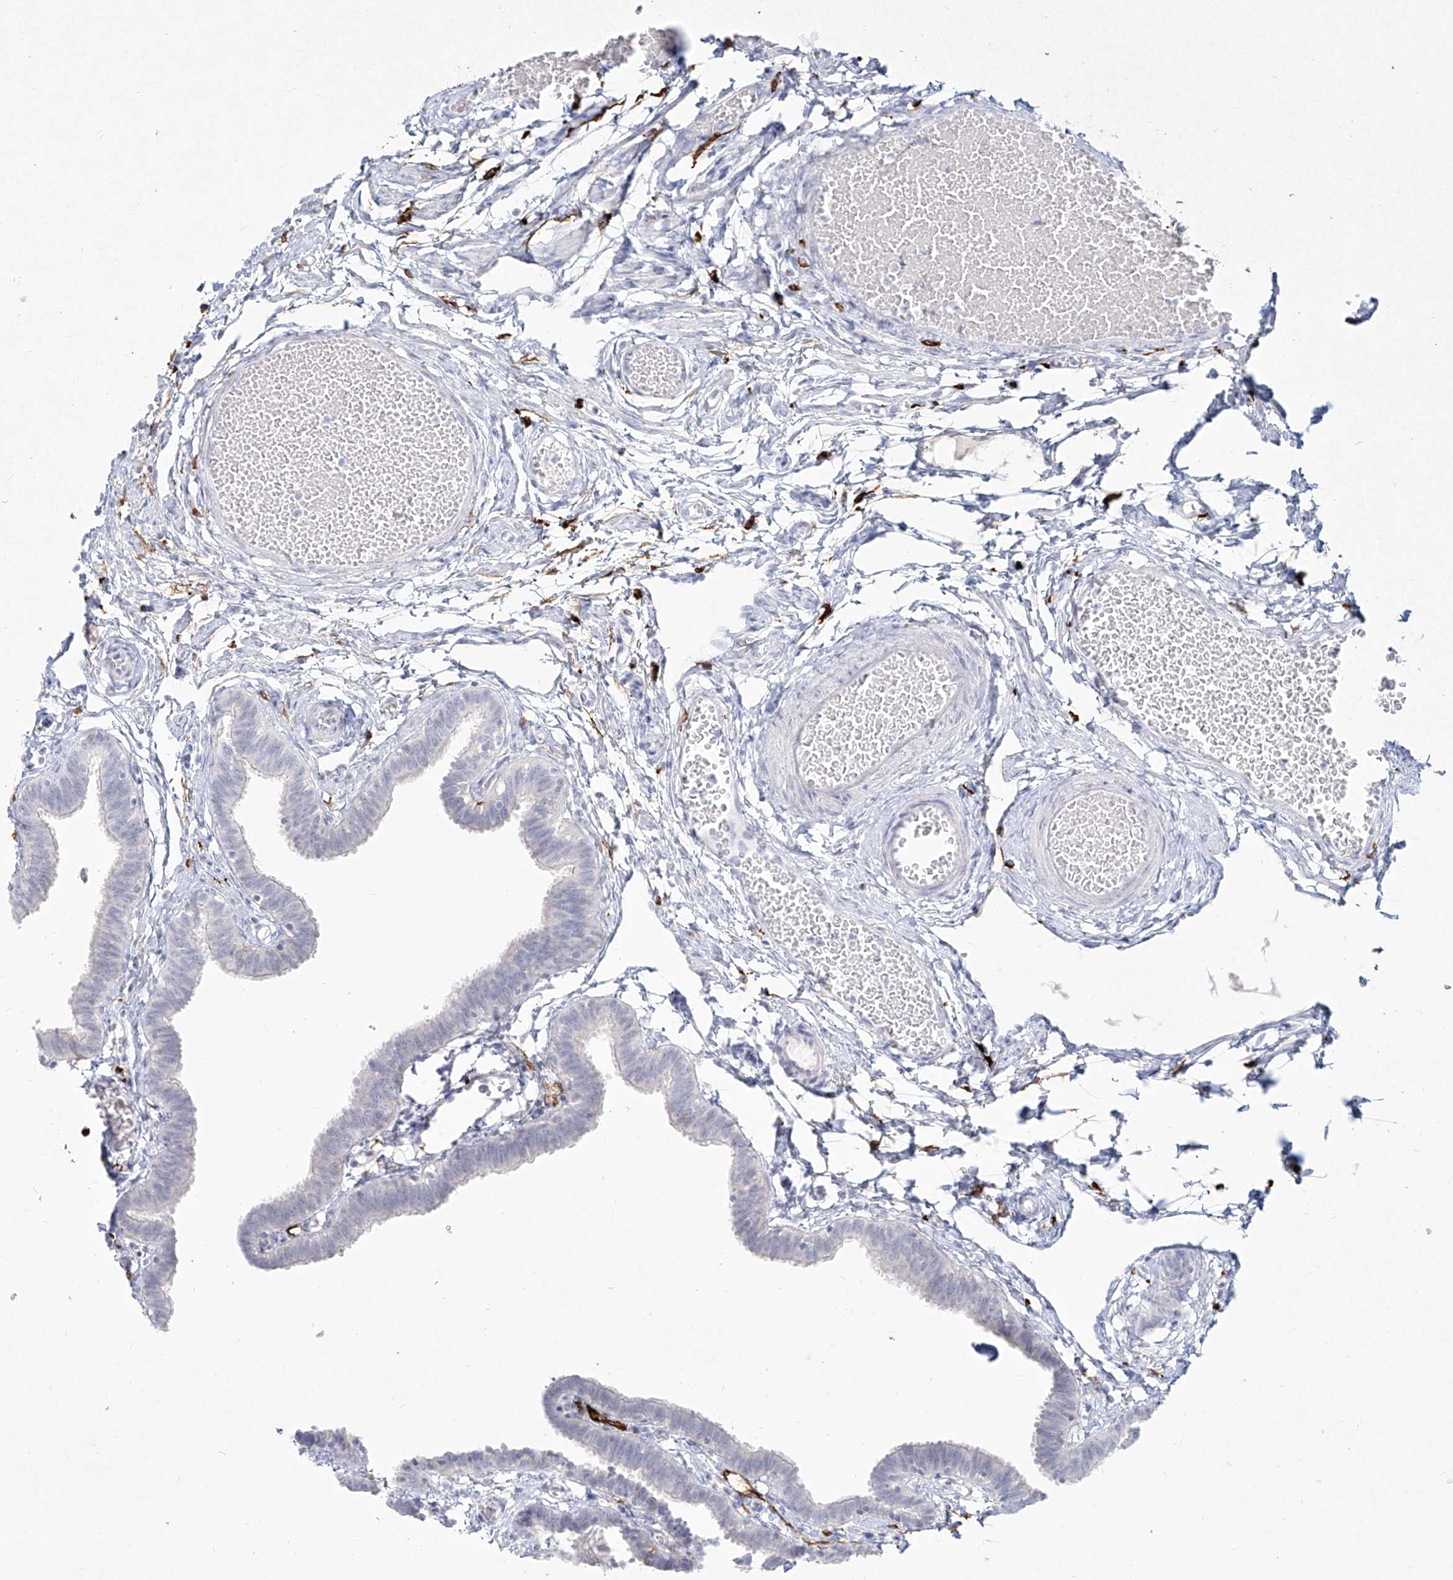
{"staining": {"intensity": "negative", "quantity": "none", "location": "none"}, "tissue": "fallopian tube", "cell_type": "Glandular cells", "image_type": "normal", "snomed": [{"axis": "morphology", "description": "Normal tissue, NOS"}, {"axis": "topography", "description": "Fallopian tube"}, {"axis": "topography", "description": "Ovary"}], "caption": "Immunohistochemistry (IHC) histopathology image of unremarkable fallopian tube: human fallopian tube stained with DAB (3,3'-diaminobenzidine) displays no significant protein expression in glandular cells.", "gene": "CD209", "patient": {"sex": "female", "age": 23}}